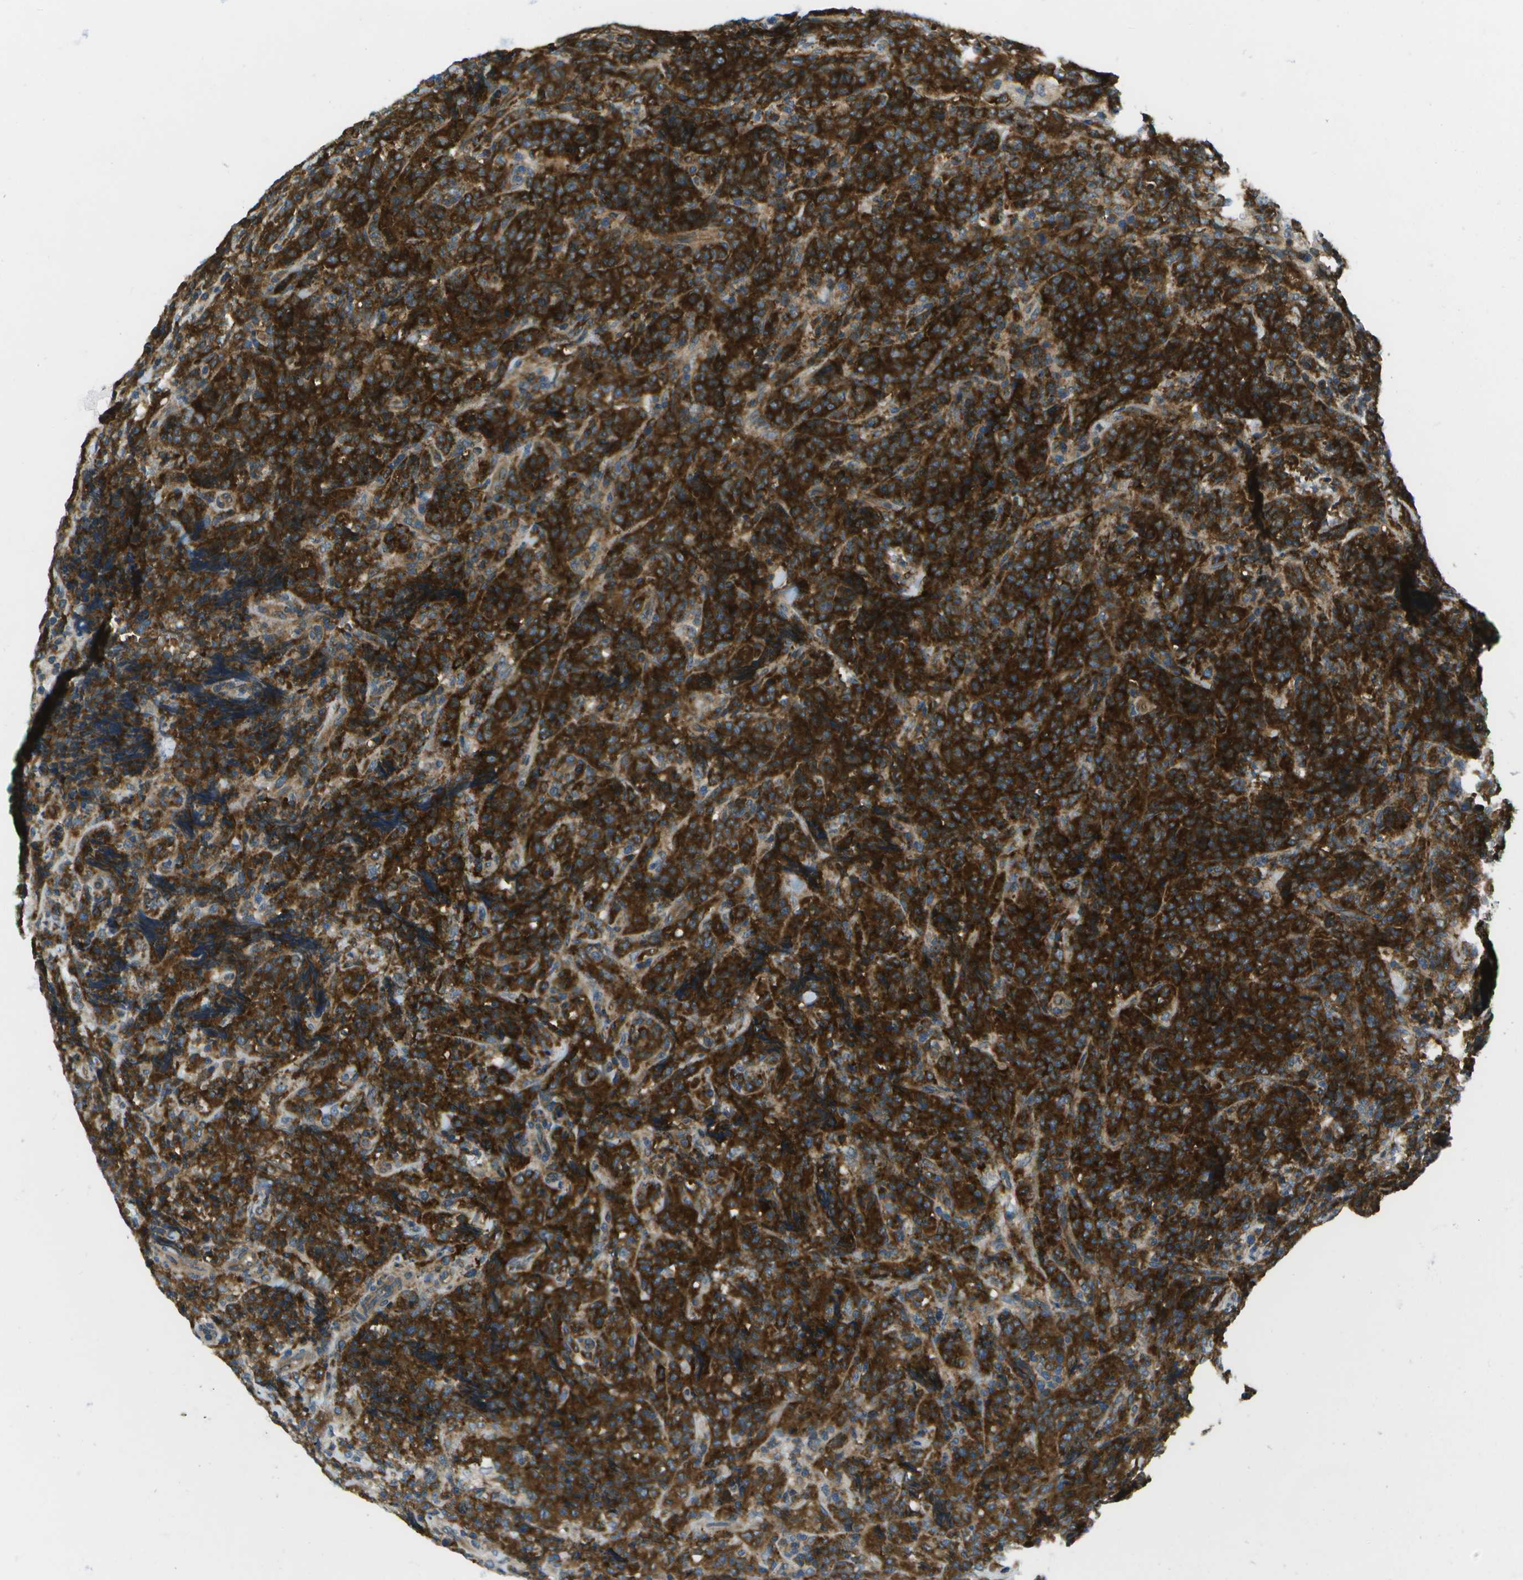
{"staining": {"intensity": "strong", "quantity": ">75%", "location": "cytoplasmic/membranous"}, "tissue": "lymphoma", "cell_type": "Tumor cells", "image_type": "cancer", "snomed": [{"axis": "morphology", "description": "Malignant lymphoma, non-Hodgkin's type, High grade"}, {"axis": "topography", "description": "Tonsil"}], "caption": "The immunohistochemical stain shows strong cytoplasmic/membranous positivity in tumor cells of lymphoma tissue. Using DAB (3,3'-diaminobenzidine) (brown) and hematoxylin (blue) stains, captured at high magnification using brightfield microscopy.", "gene": "CTIF", "patient": {"sex": "female", "age": 36}}